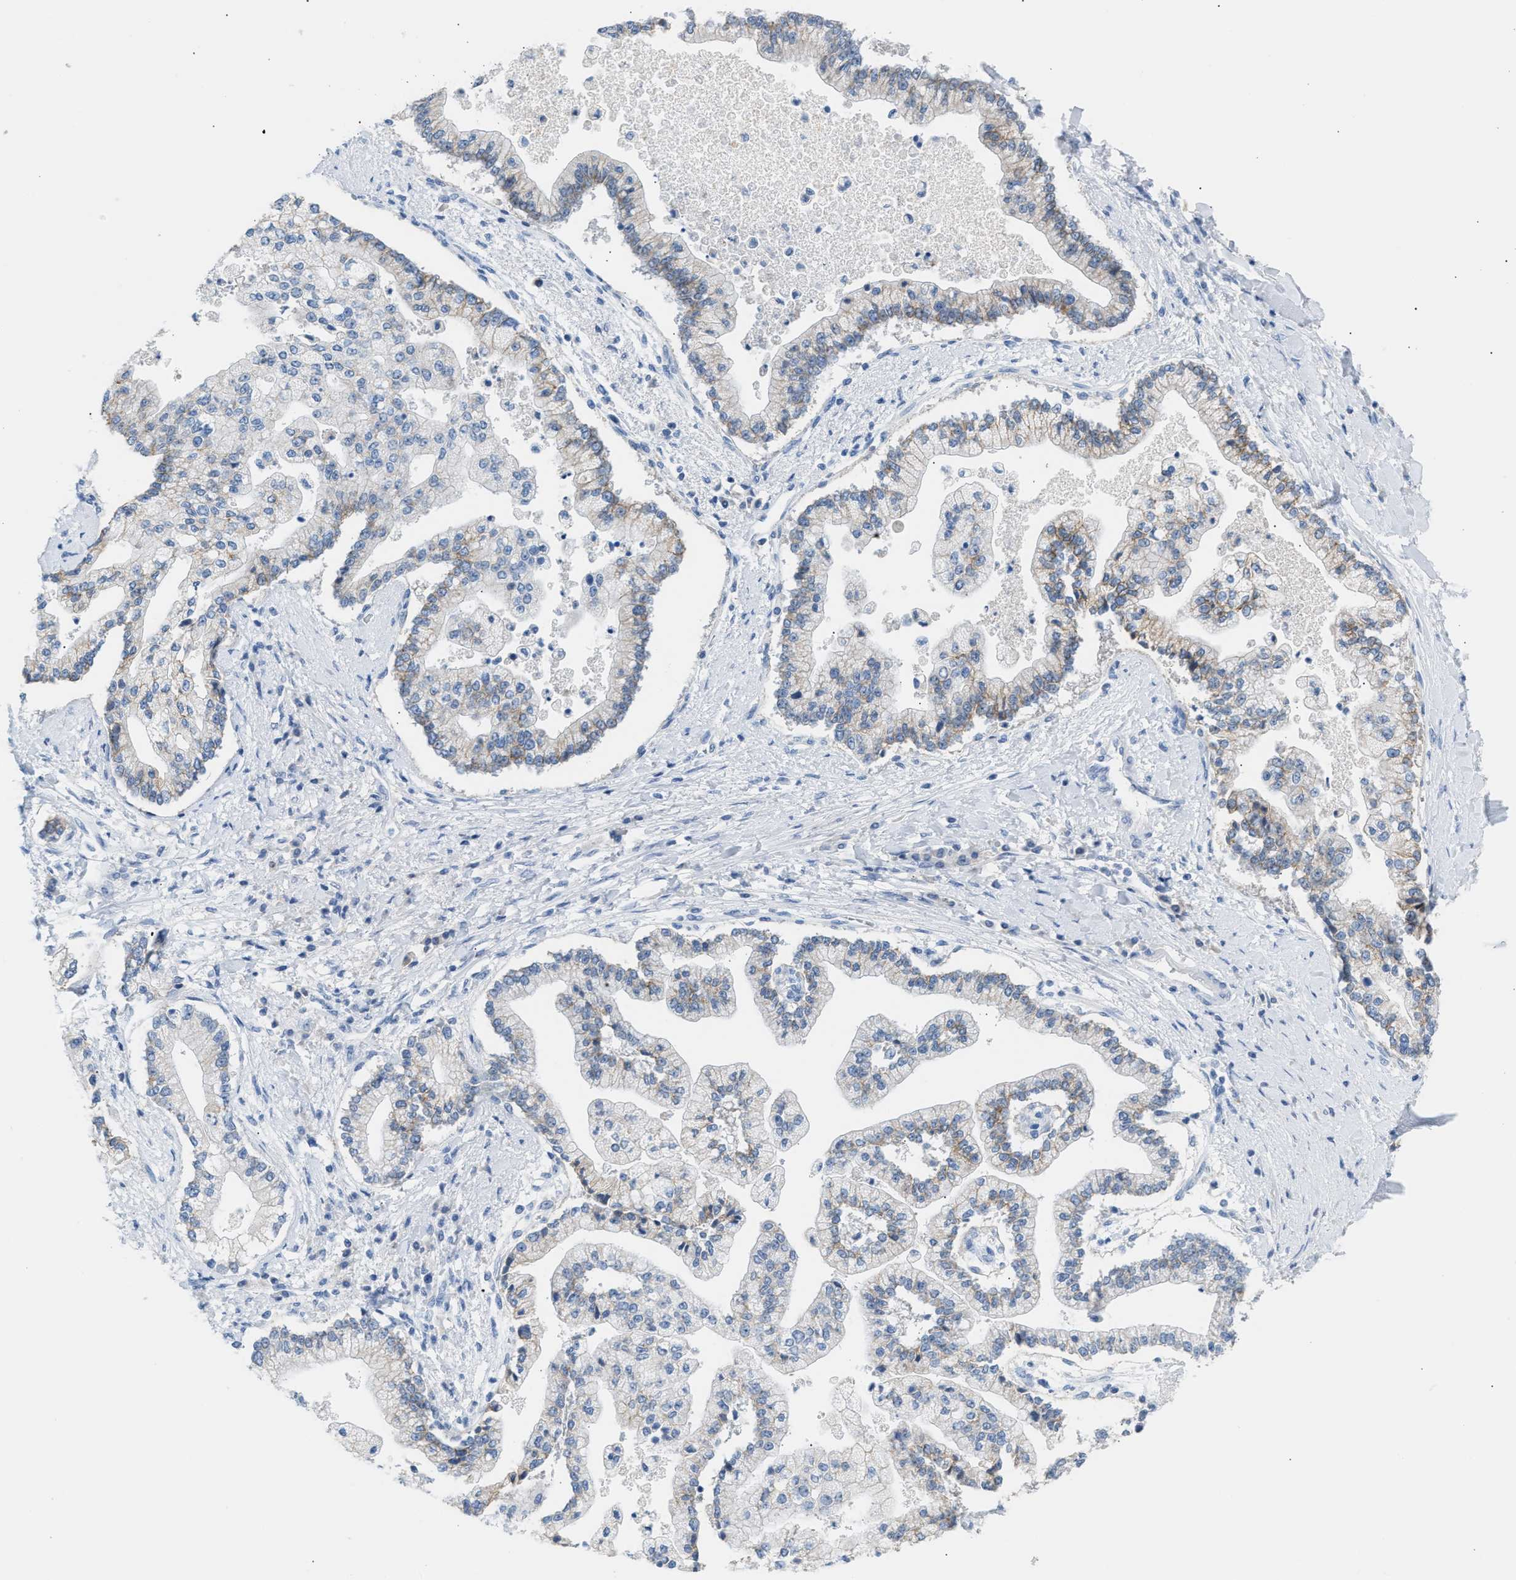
{"staining": {"intensity": "moderate", "quantity": "<25%", "location": "cytoplasmic/membranous"}, "tissue": "liver cancer", "cell_type": "Tumor cells", "image_type": "cancer", "snomed": [{"axis": "morphology", "description": "Cholangiocarcinoma"}, {"axis": "topography", "description": "Liver"}], "caption": "Tumor cells exhibit low levels of moderate cytoplasmic/membranous expression in about <25% of cells in human liver cancer (cholangiocarcinoma).", "gene": "ERBB2", "patient": {"sex": "male", "age": 50}}